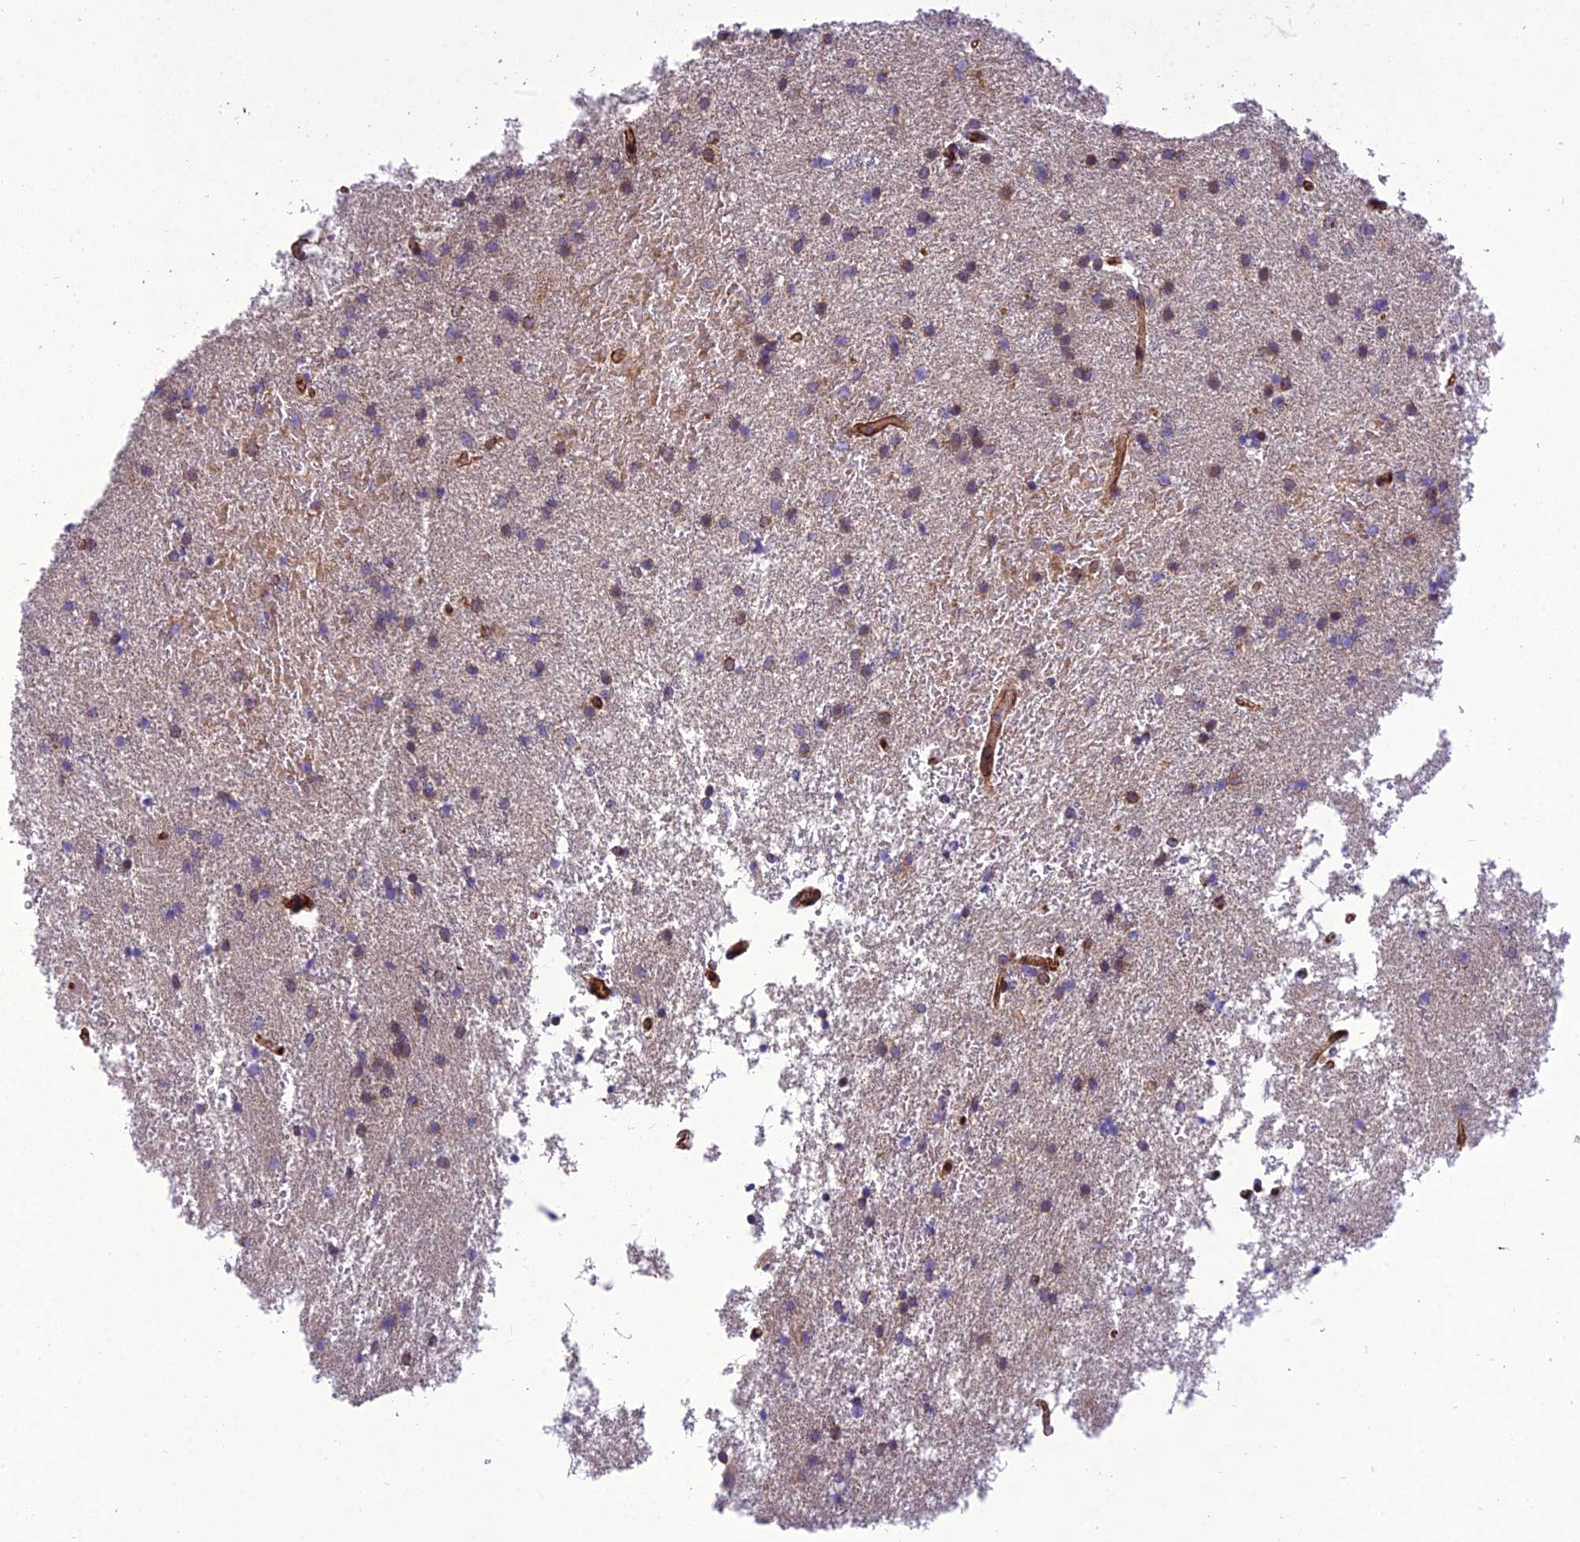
{"staining": {"intensity": "weak", "quantity": "25%-75%", "location": "cytoplasmic/membranous"}, "tissue": "glioma", "cell_type": "Tumor cells", "image_type": "cancer", "snomed": [{"axis": "morphology", "description": "Glioma, malignant, High grade"}, {"axis": "topography", "description": "Brain"}], "caption": "A micrograph of human glioma stained for a protein reveals weak cytoplasmic/membranous brown staining in tumor cells.", "gene": "GIMAP1", "patient": {"sex": "female", "age": 50}}